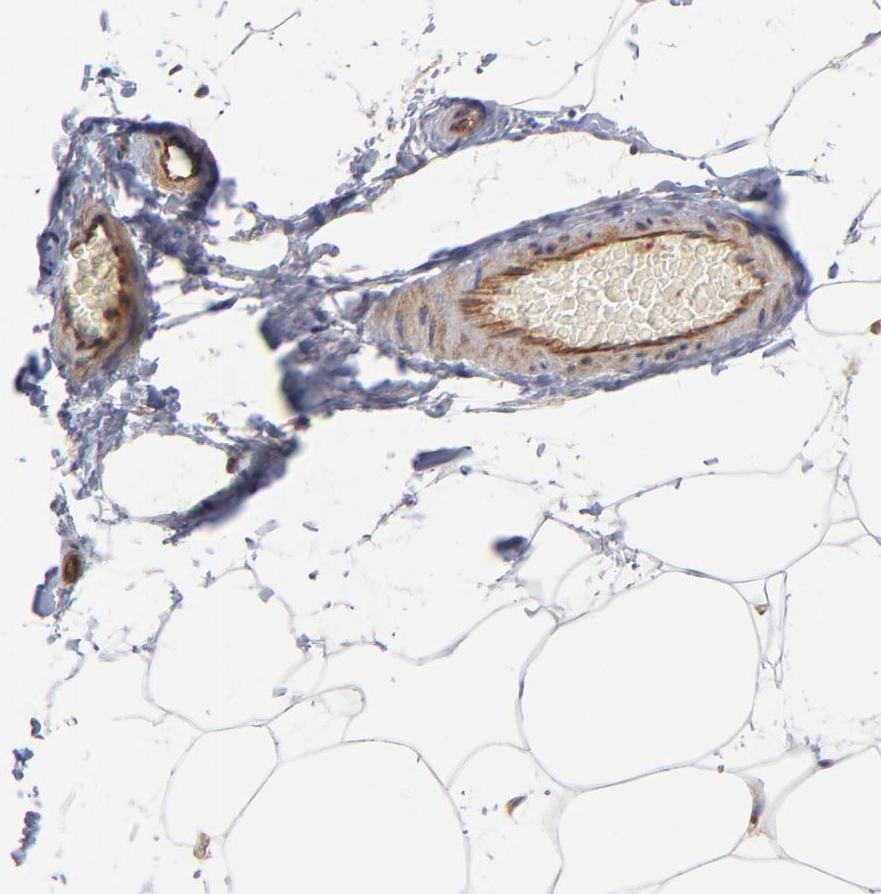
{"staining": {"intensity": "weak", "quantity": ">75%", "location": "cytoplasmic/membranous"}, "tissue": "adipose tissue", "cell_type": "Adipocytes", "image_type": "normal", "snomed": [{"axis": "morphology", "description": "Normal tissue, NOS"}, {"axis": "morphology", "description": "Duct carcinoma"}, {"axis": "topography", "description": "Breast"}, {"axis": "topography", "description": "Adipose tissue"}], "caption": "Protein staining of unremarkable adipose tissue reveals weak cytoplasmic/membranous staining in about >75% of adipocytes.", "gene": "ASB7", "patient": {"sex": "female", "age": 37}}